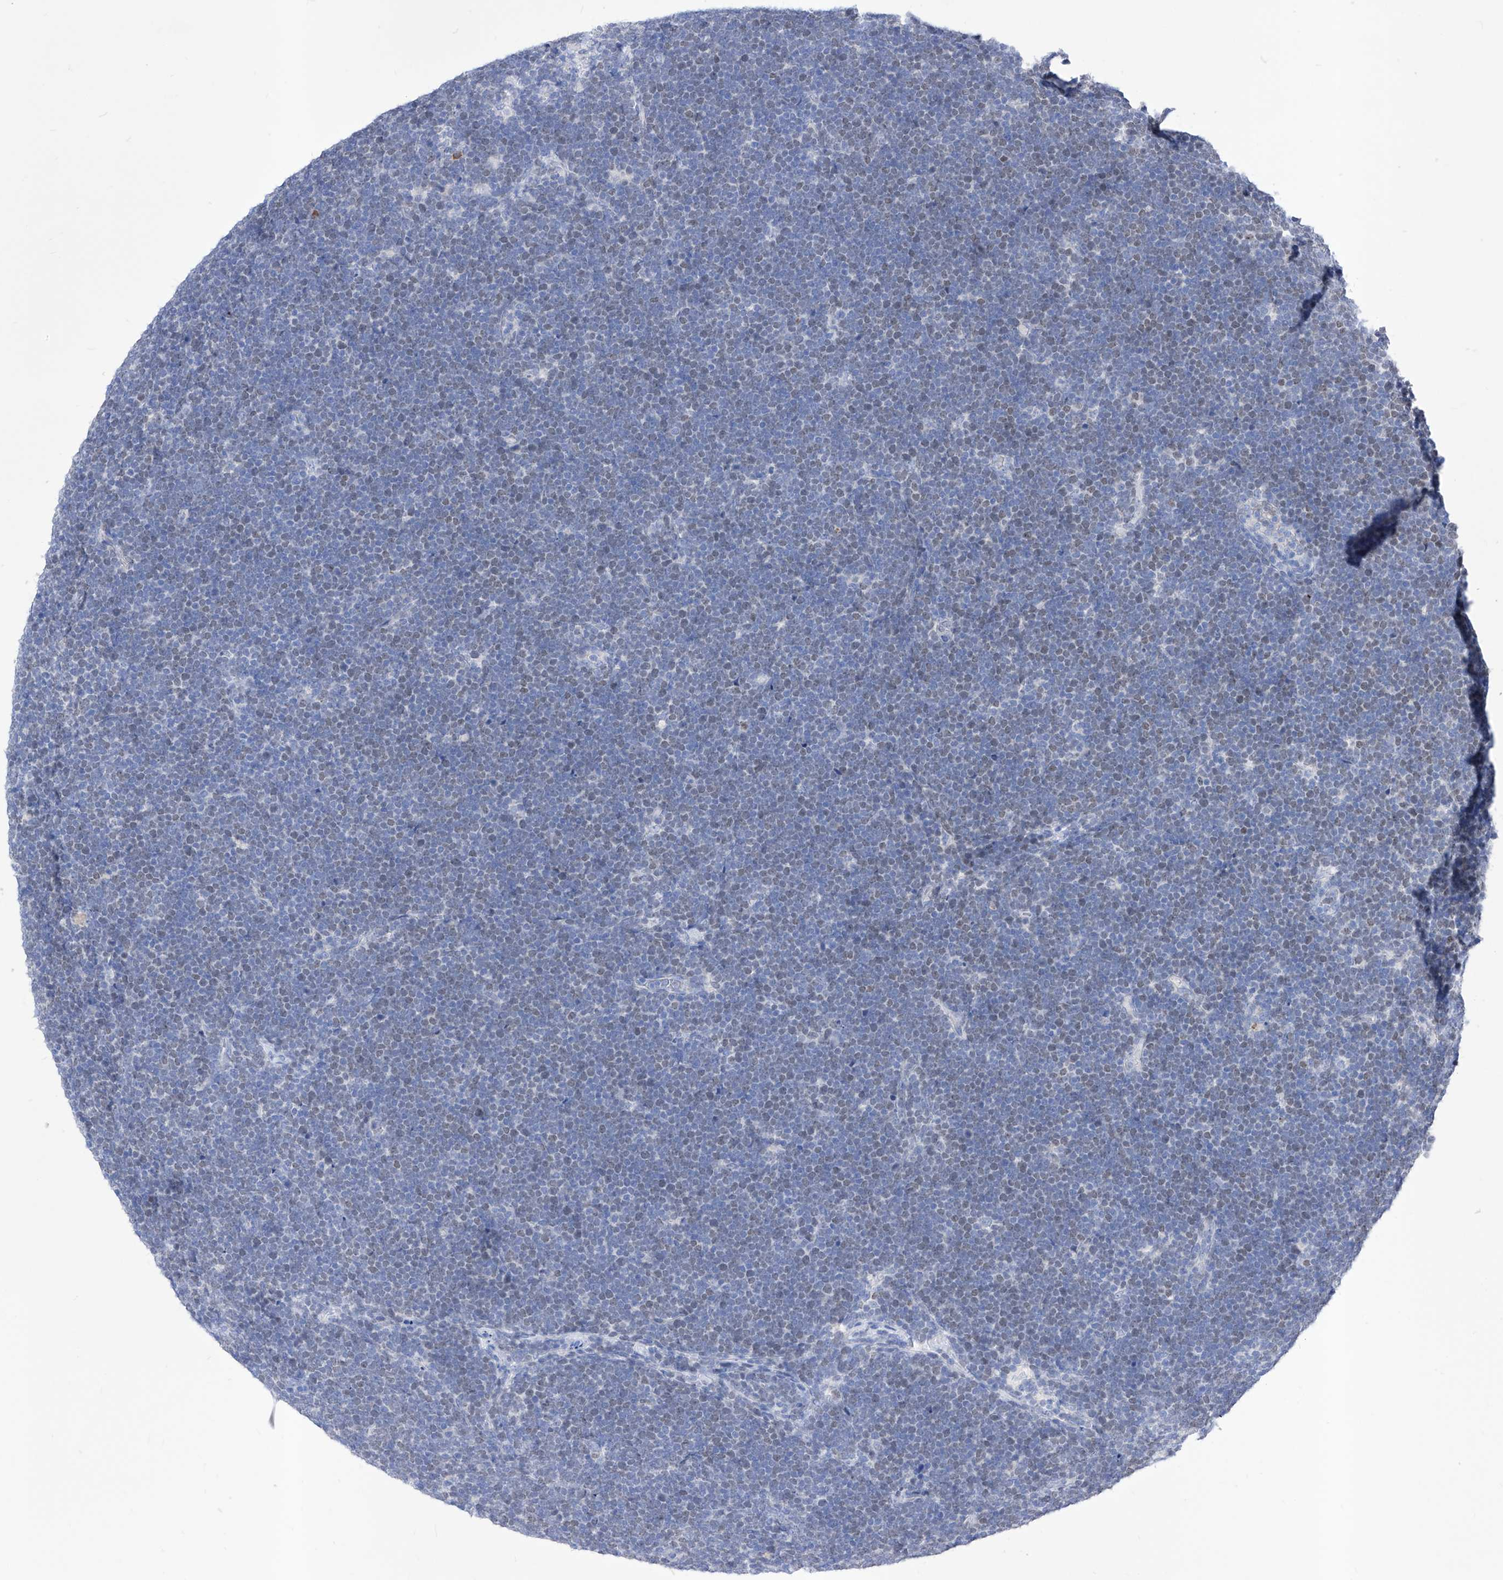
{"staining": {"intensity": "negative", "quantity": "none", "location": "none"}, "tissue": "lymphoma", "cell_type": "Tumor cells", "image_type": "cancer", "snomed": [{"axis": "morphology", "description": "Malignant lymphoma, non-Hodgkin's type, High grade"}, {"axis": "topography", "description": "Lymph node"}], "caption": "Human high-grade malignant lymphoma, non-Hodgkin's type stained for a protein using immunohistochemistry demonstrates no expression in tumor cells.", "gene": "VAX1", "patient": {"sex": "male", "age": 13}}